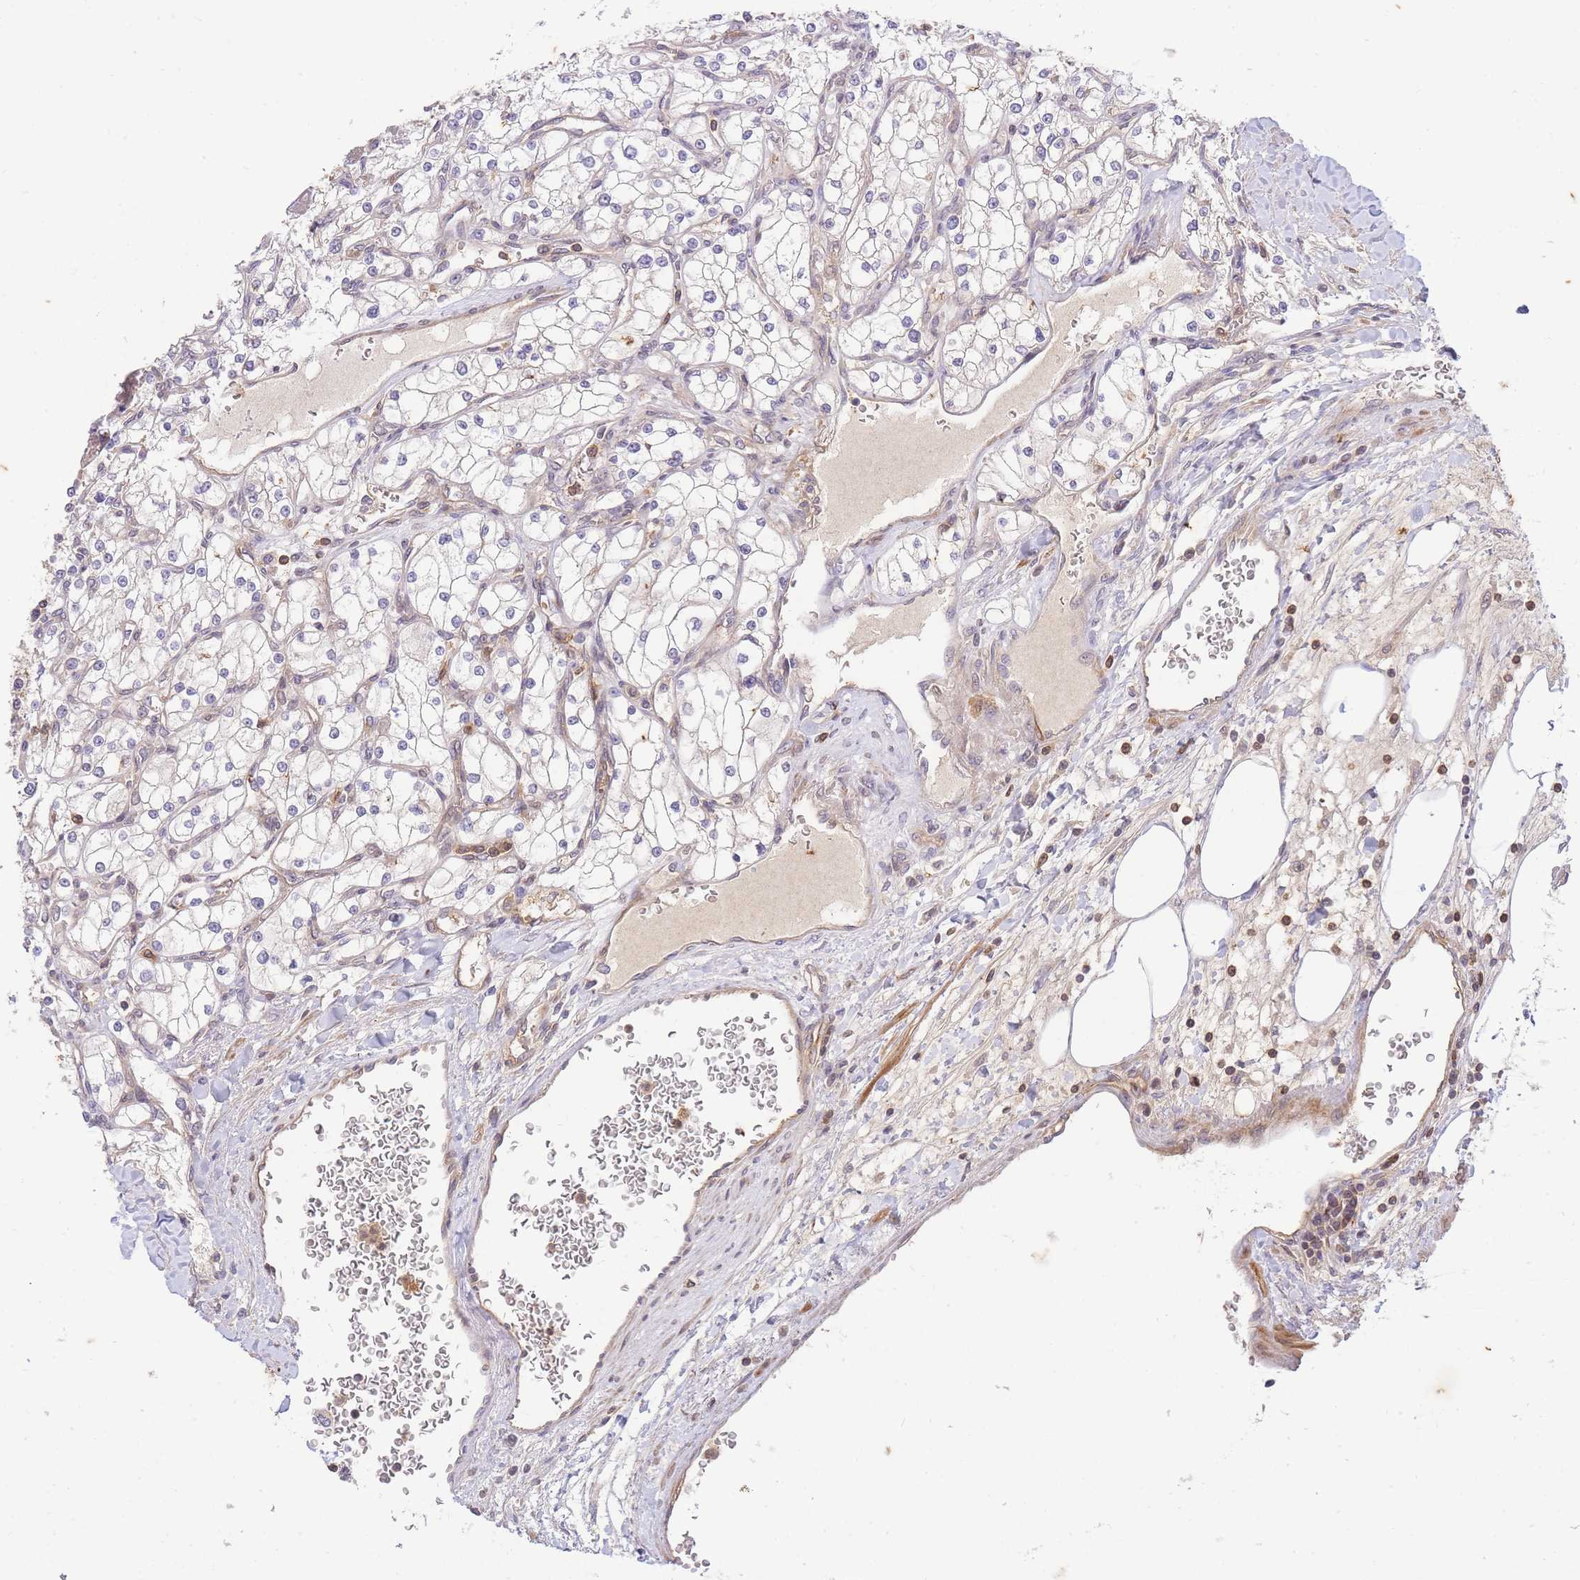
{"staining": {"intensity": "negative", "quantity": "none", "location": "none"}, "tissue": "renal cancer", "cell_type": "Tumor cells", "image_type": "cancer", "snomed": [{"axis": "morphology", "description": "Adenocarcinoma, NOS"}, {"axis": "topography", "description": "Kidney"}], "caption": "Tumor cells are negative for brown protein staining in renal cancer.", "gene": "ST8SIA4", "patient": {"sex": "male", "age": 80}}